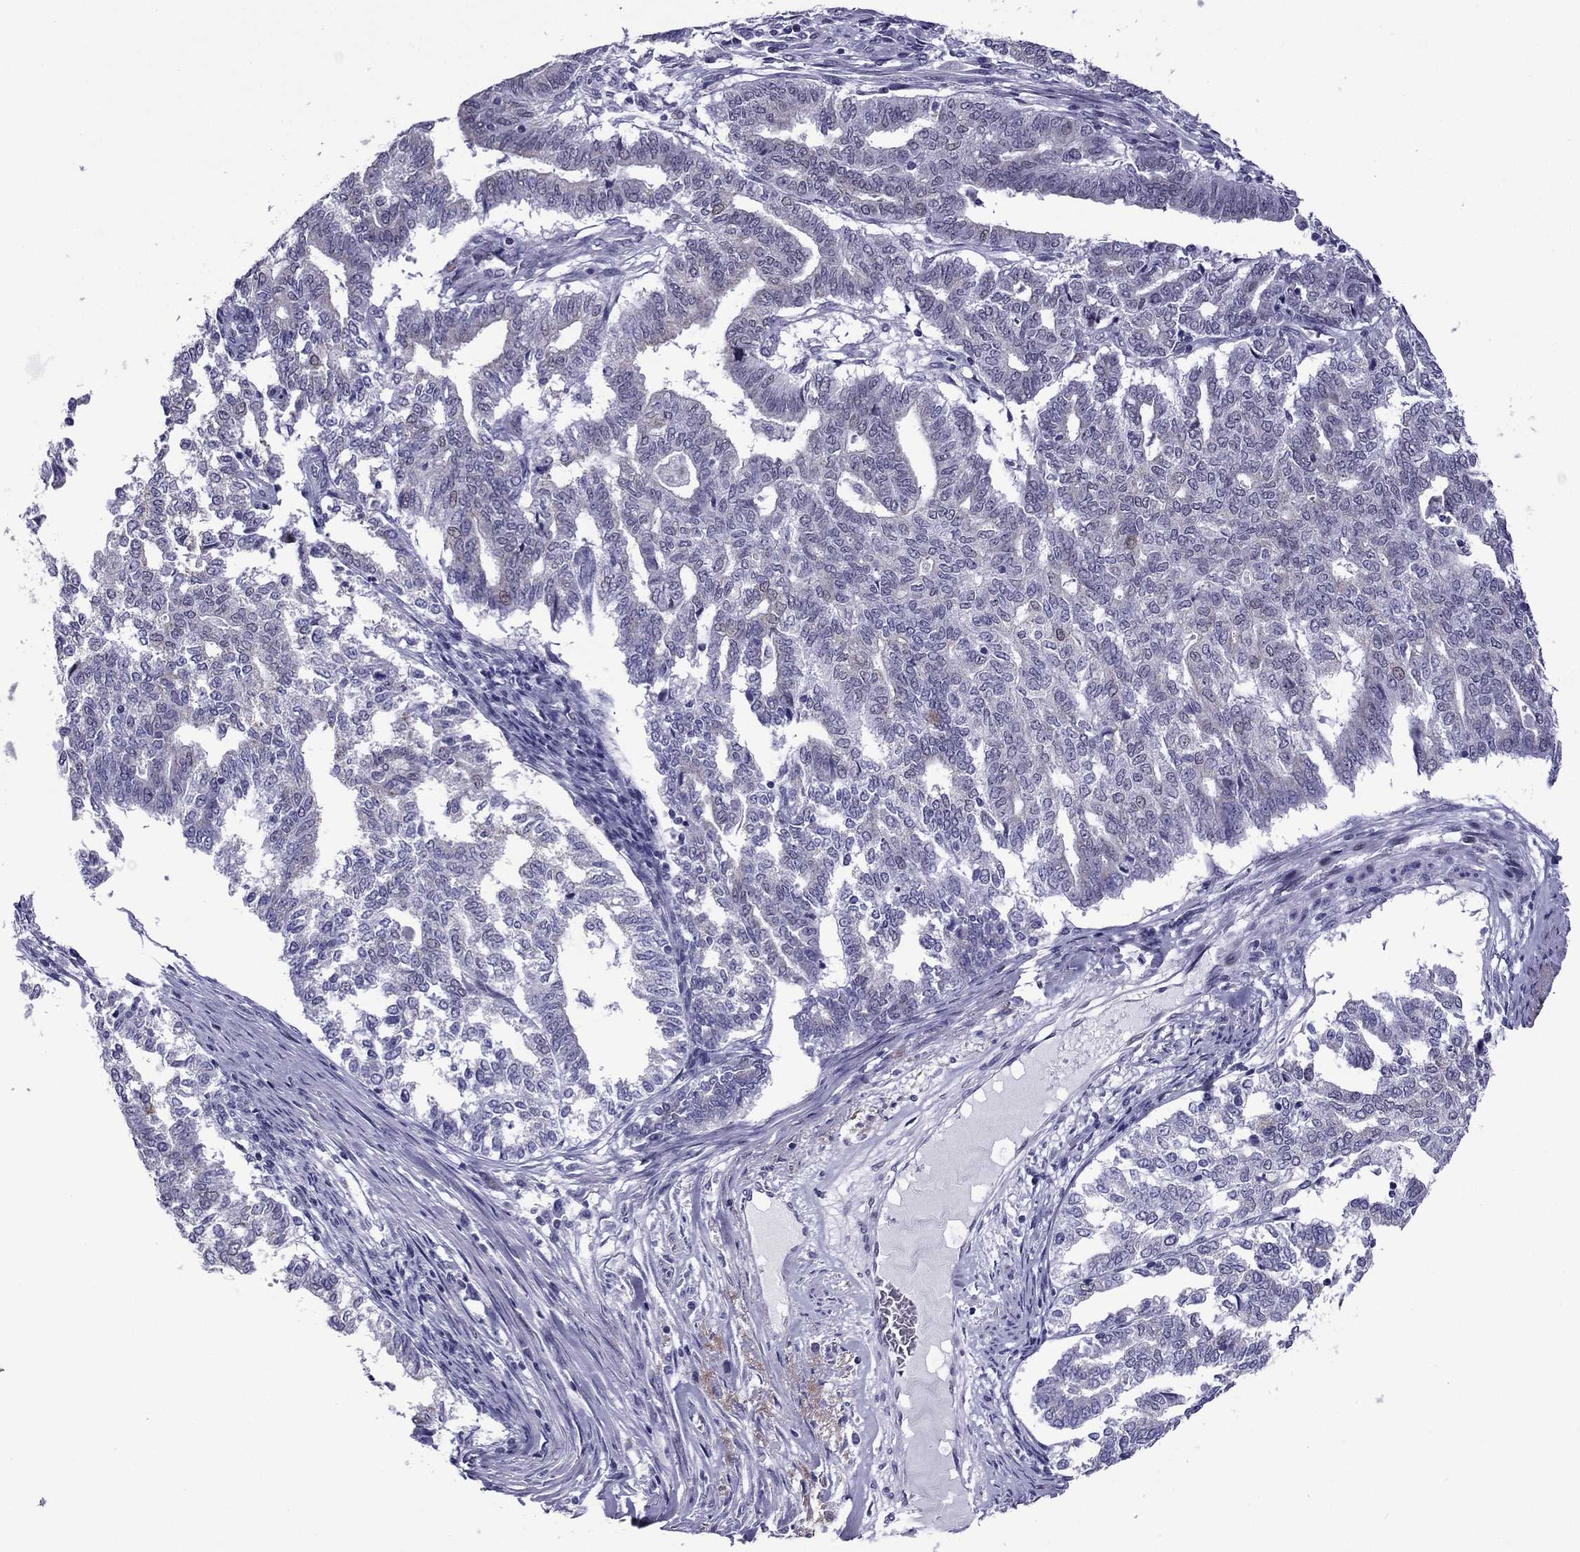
{"staining": {"intensity": "negative", "quantity": "none", "location": "none"}, "tissue": "endometrial cancer", "cell_type": "Tumor cells", "image_type": "cancer", "snomed": [{"axis": "morphology", "description": "Adenocarcinoma, NOS"}, {"axis": "topography", "description": "Endometrium"}], "caption": "Tumor cells are negative for protein expression in human adenocarcinoma (endometrial). (DAB (3,3'-diaminobenzidine) immunohistochemistry visualized using brightfield microscopy, high magnification).", "gene": "MYLK3", "patient": {"sex": "female", "age": 79}}